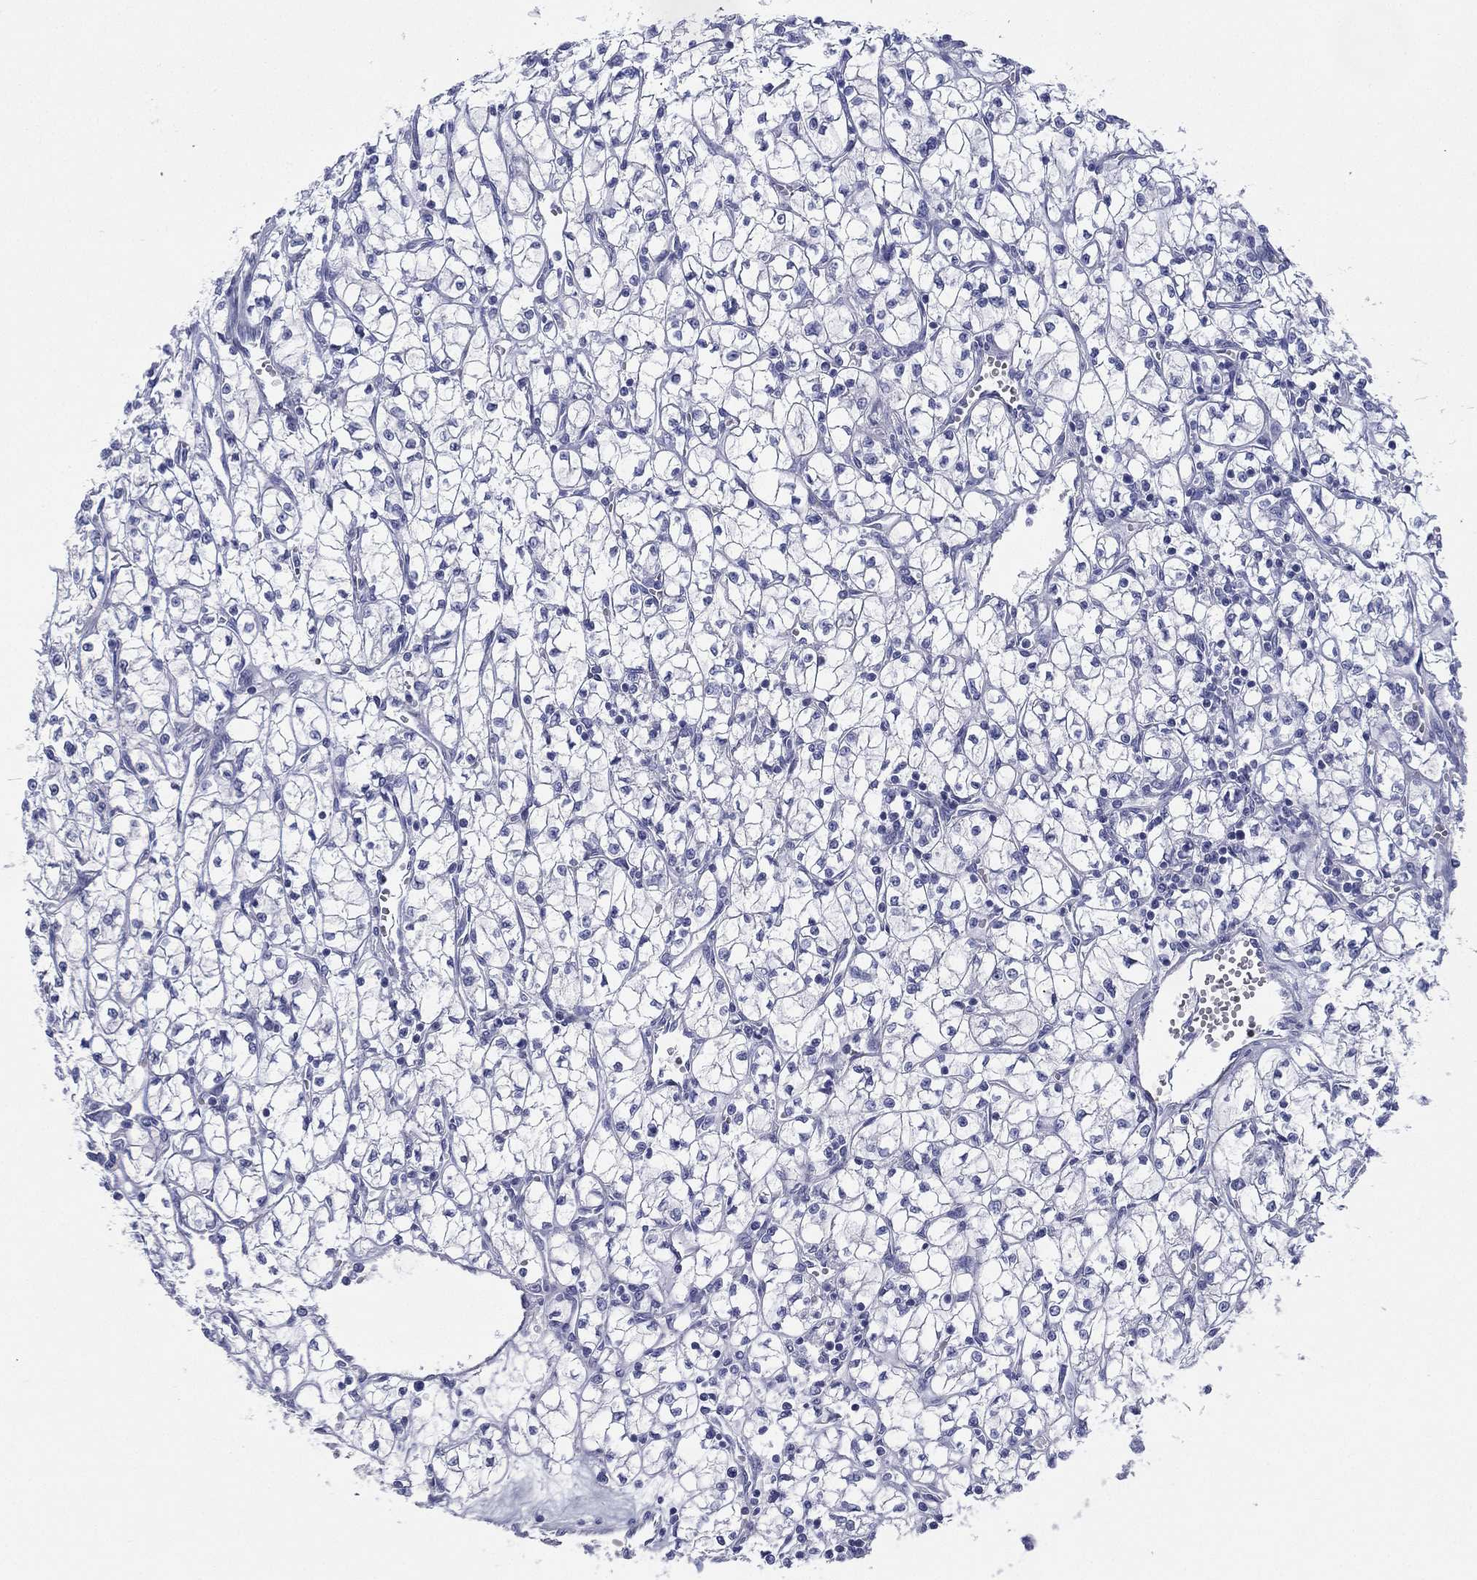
{"staining": {"intensity": "negative", "quantity": "none", "location": "none"}, "tissue": "renal cancer", "cell_type": "Tumor cells", "image_type": "cancer", "snomed": [{"axis": "morphology", "description": "Adenocarcinoma, NOS"}, {"axis": "topography", "description": "Kidney"}], "caption": "An immunohistochemistry (IHC) micrograph of adenocarcinoma (renal) is shown. There is no staining in tumor cells of adenocarcinoma (renal).", "gene": "RSPH4A", "patient": {"sex": "female", "age": 64}}